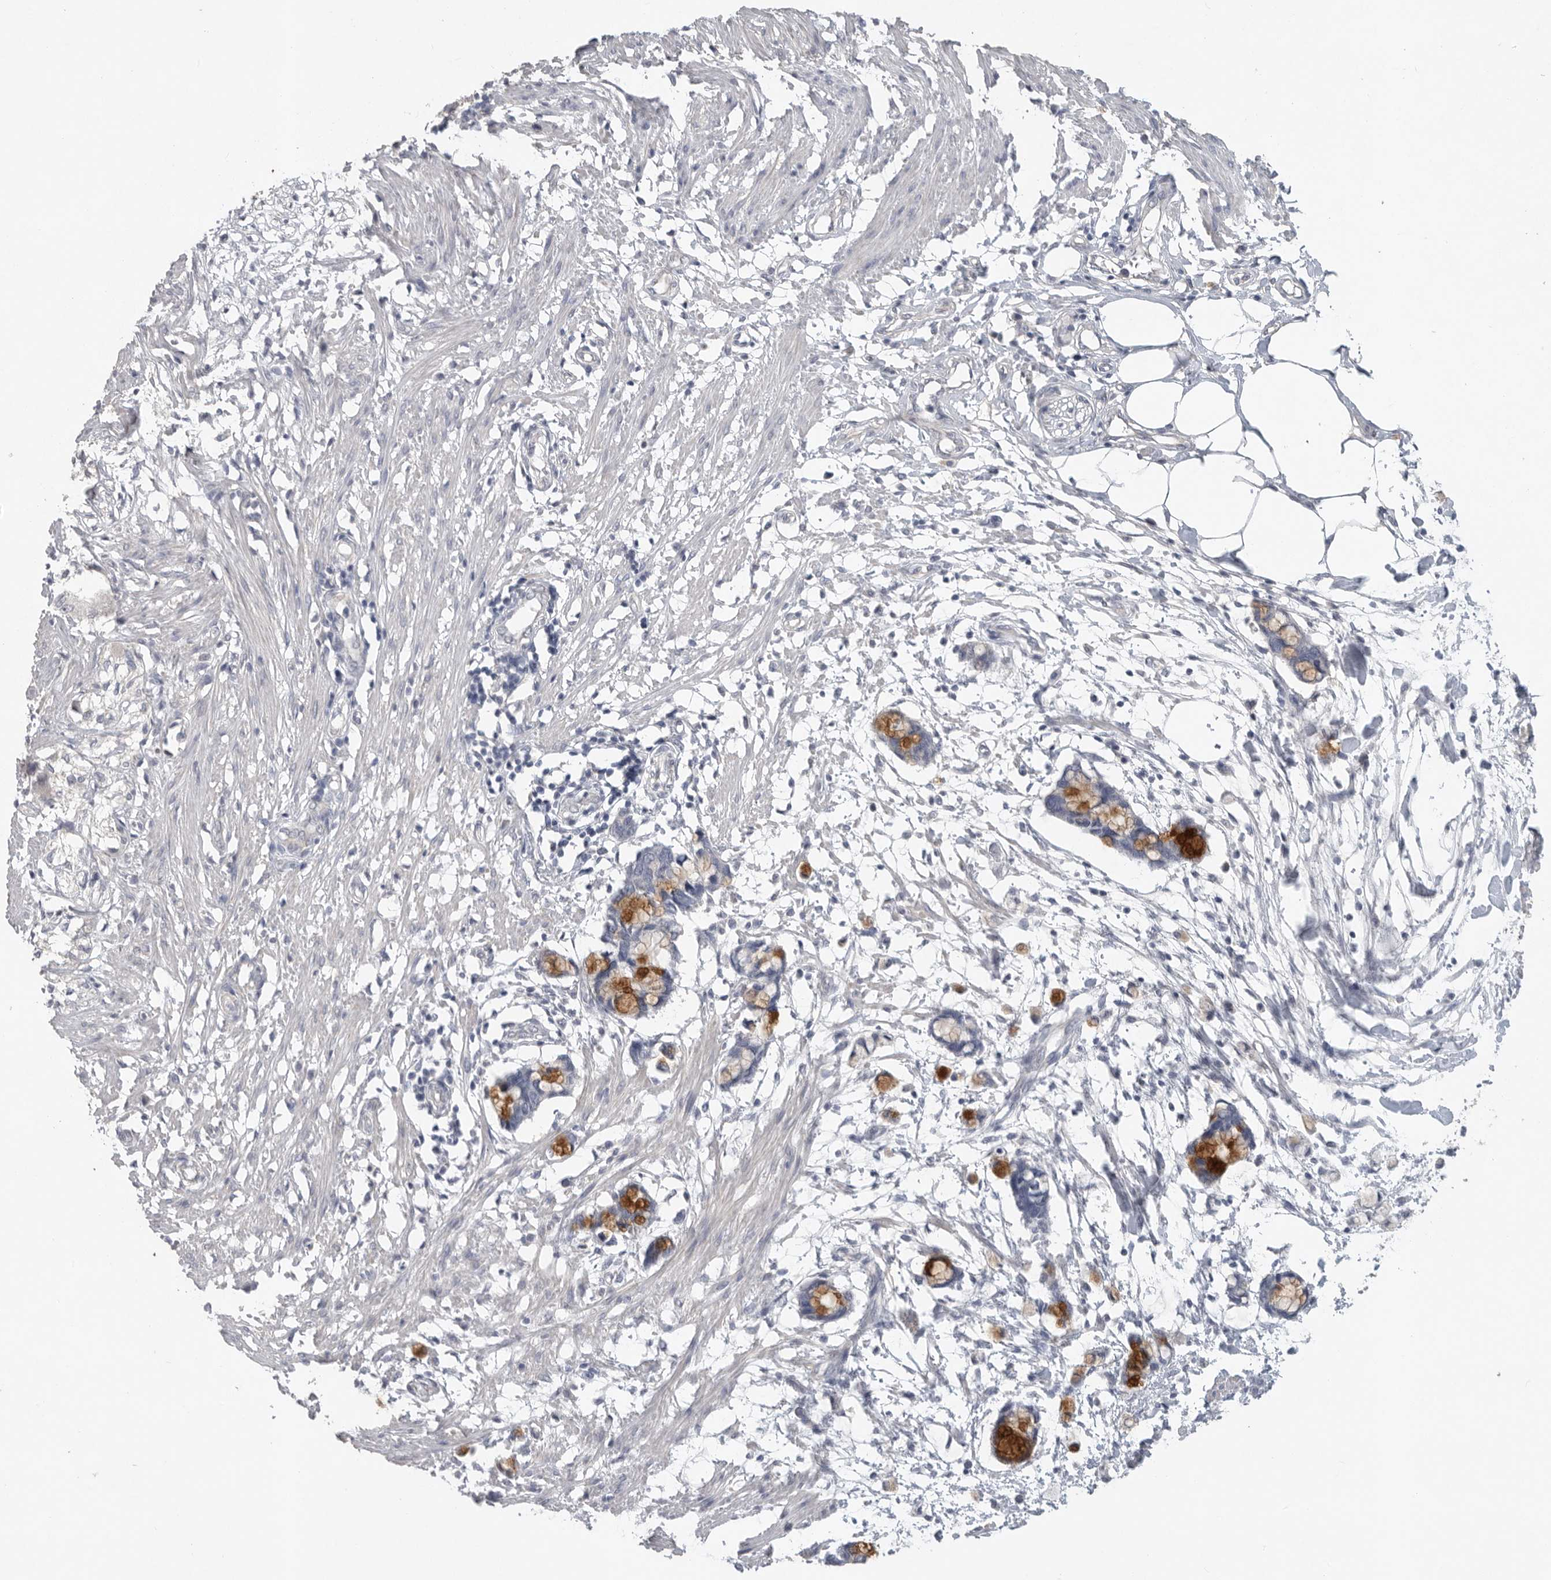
{"staining": {"intensity": "negative", "quantity": "none", "location": "none"}, "tissue": "smooth muscle", "cell_type": "Smooth muscle cells", "image_type": "normal", "snomed": [{"axis": "morphology", "description": "Normal tissue, NOS"}, {"axis": "morphology", "description": "Adenocarcinoma, NOS"}, {"axis": "topography", "description": "Smooth muscle"}, {"axis": "topography", "description": "Colon"}], "caption": "There is no significant positivity in smooth muscle cells of smooth muscle. (DAB immunohistochemistry visualized using brightfield microscopy, high magnification).", "gene": "REG4", "patient": {"sex": "male", "age": 14}}